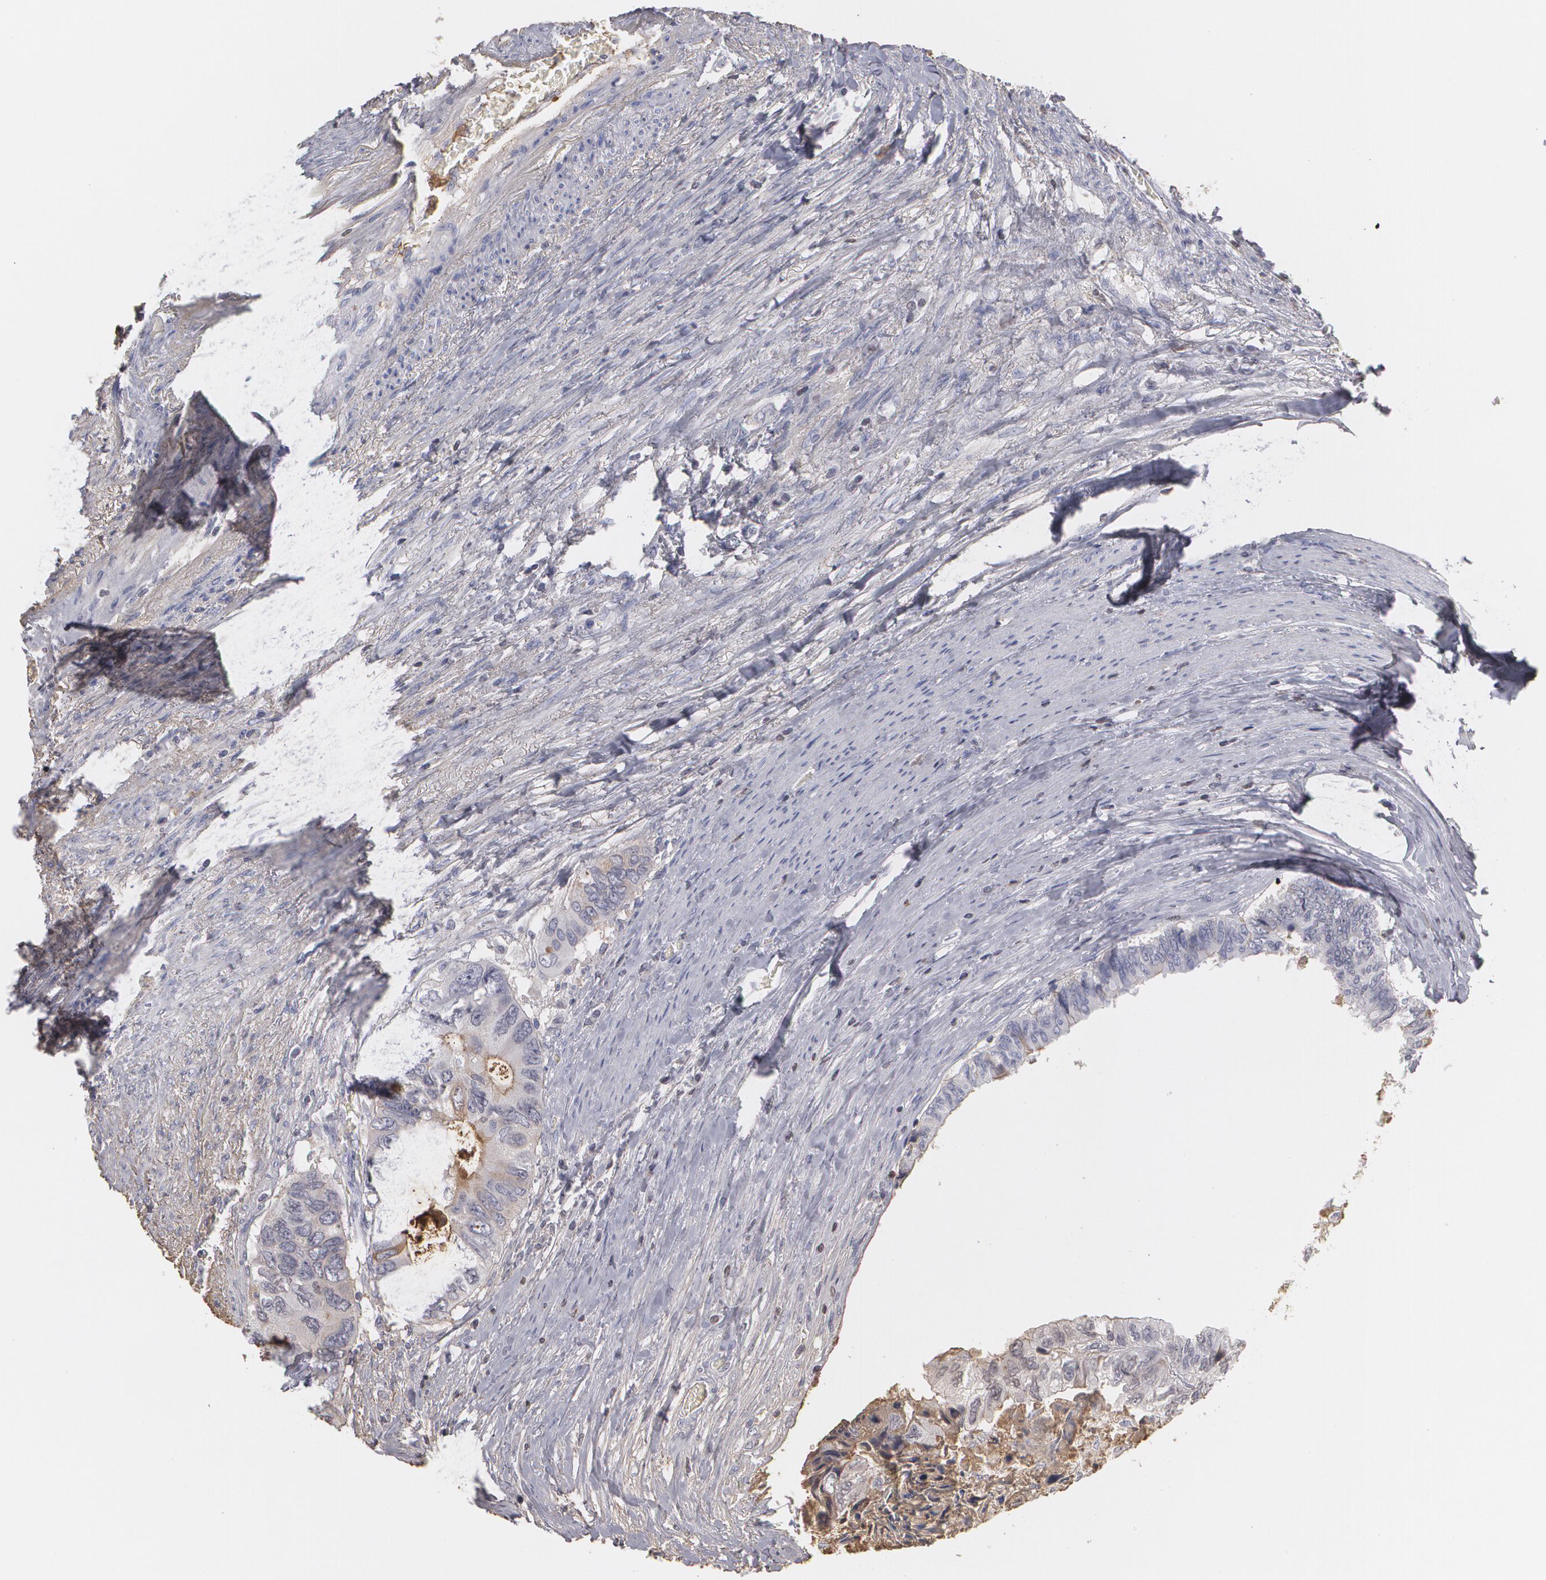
{"staining": {"intensity": "moderate", "quantity": "<25%", "location": "cytoplasmic/membranous"}, "tissue": "colorectal cancer", "cell_type": "Tumor cells", "image_type": "cancer", "snomed": [{"axis": "morphology", "description": "Adenocarcinoma, NOS"}, {"axis": "topography", "description": "Rectum"}], "caption": "Colorectal adenocarcinoma tissue shows moderate cytoplasmic/membranous expression in about <25% of tumor cells, visualized by immunohistochemistry.", "gene": "SERPINA1", "patient": {"sex": "female", "age": 82}}